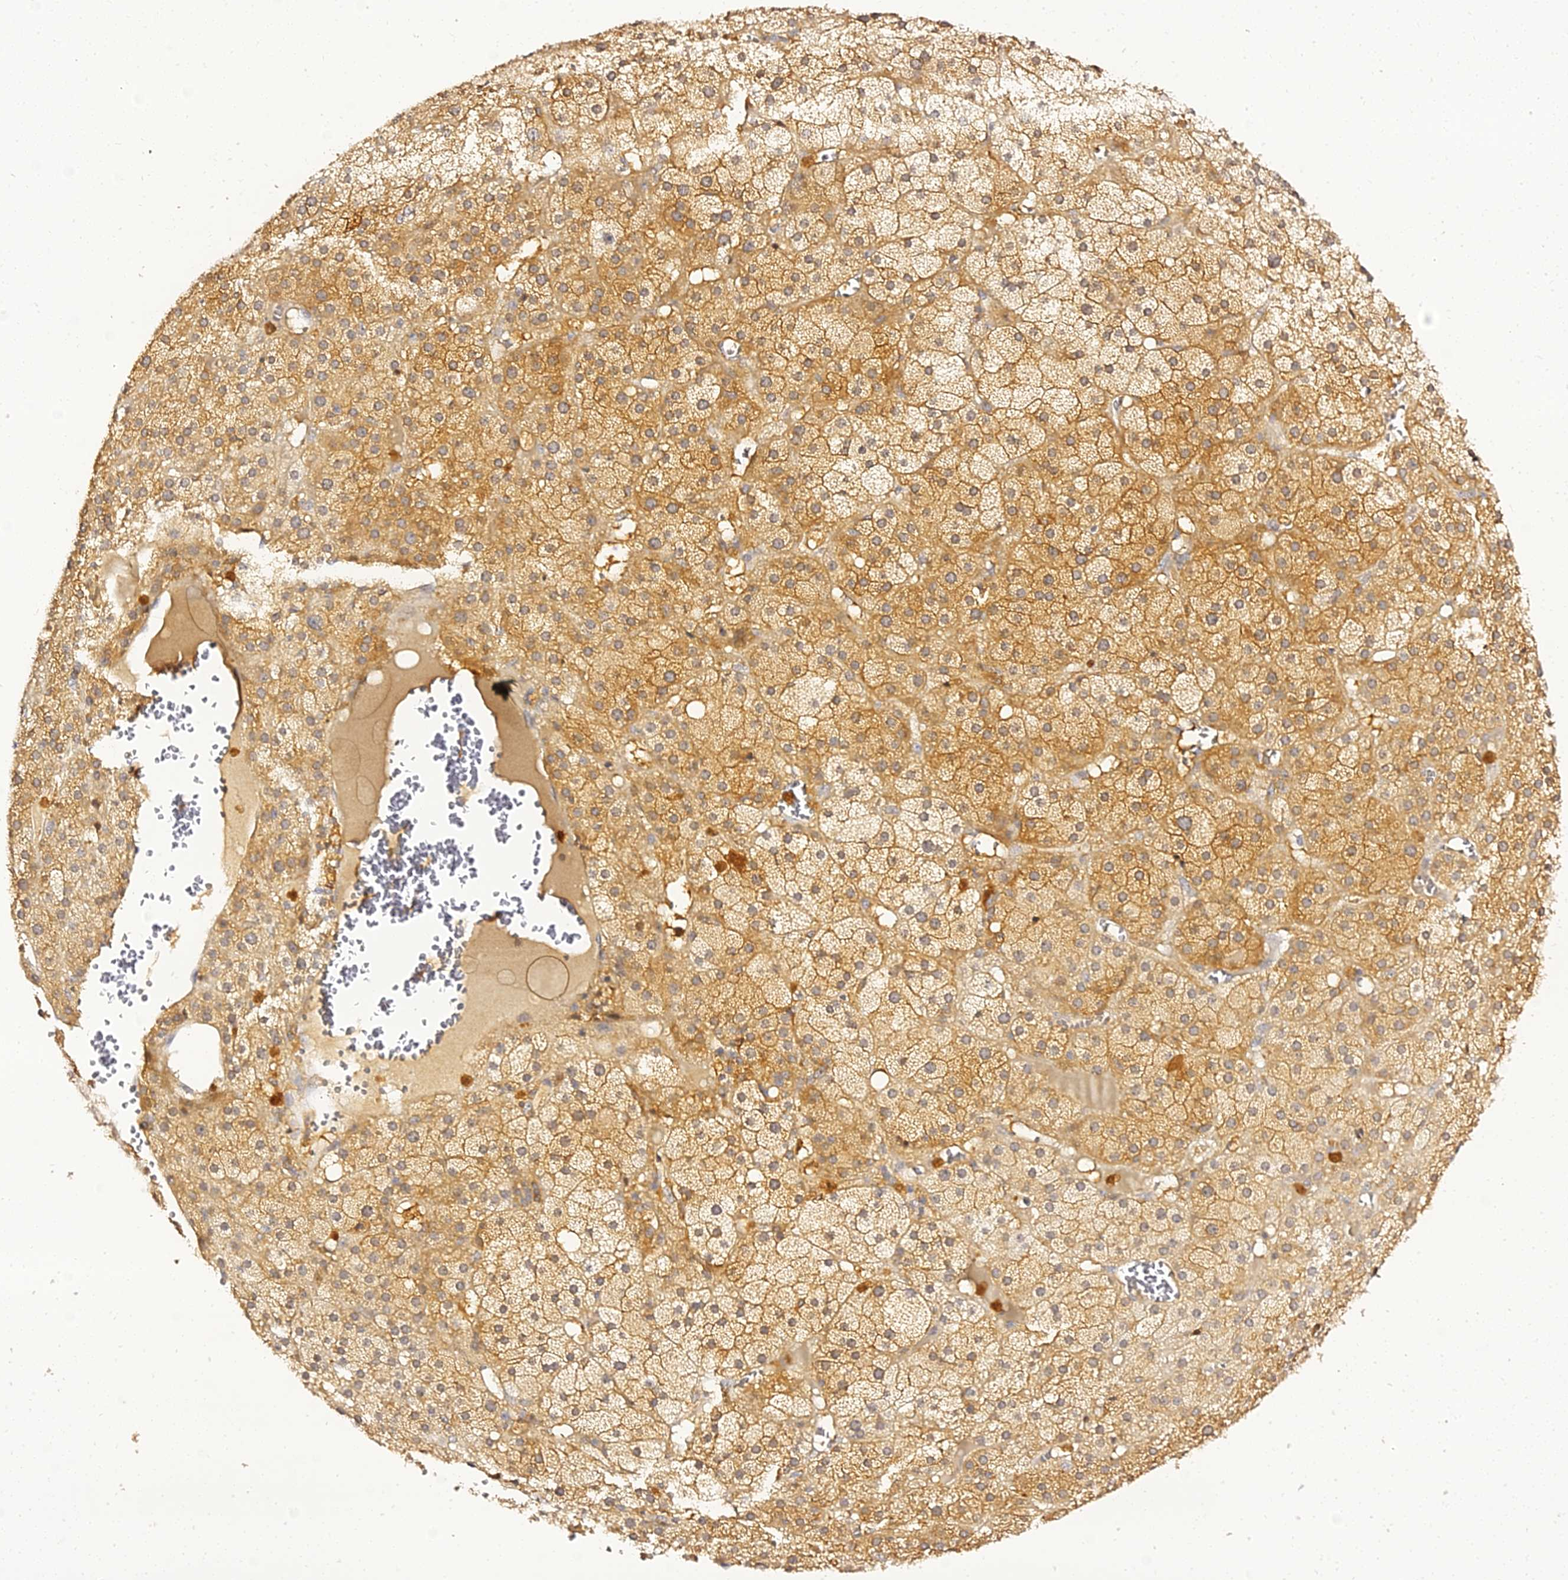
{"staining": {"intensity": "moderate", "quantity": ">75%", "location": "cytoplasmic/membranous"}, "tissue": "adrenal gland", "cell_type": "Glandular cells", "image_type": "normal", "snomed": [{"axis": "morphology", "description": "Normal tissue, NOS"}, {"axis": "topography", "description": "Adrenal gland"}], "caption": "Glandular cells reveal medium levels of moderate cytoplasmic/membranous positivity in about >75% of cells in normal human adrenal gland. (DAB (3,3'-diaminobenzidine) = brown stain, brightfield microscopy at high magnification).", "gene": "IL4I1", "patient": {"sex": "female", "age": 61}}